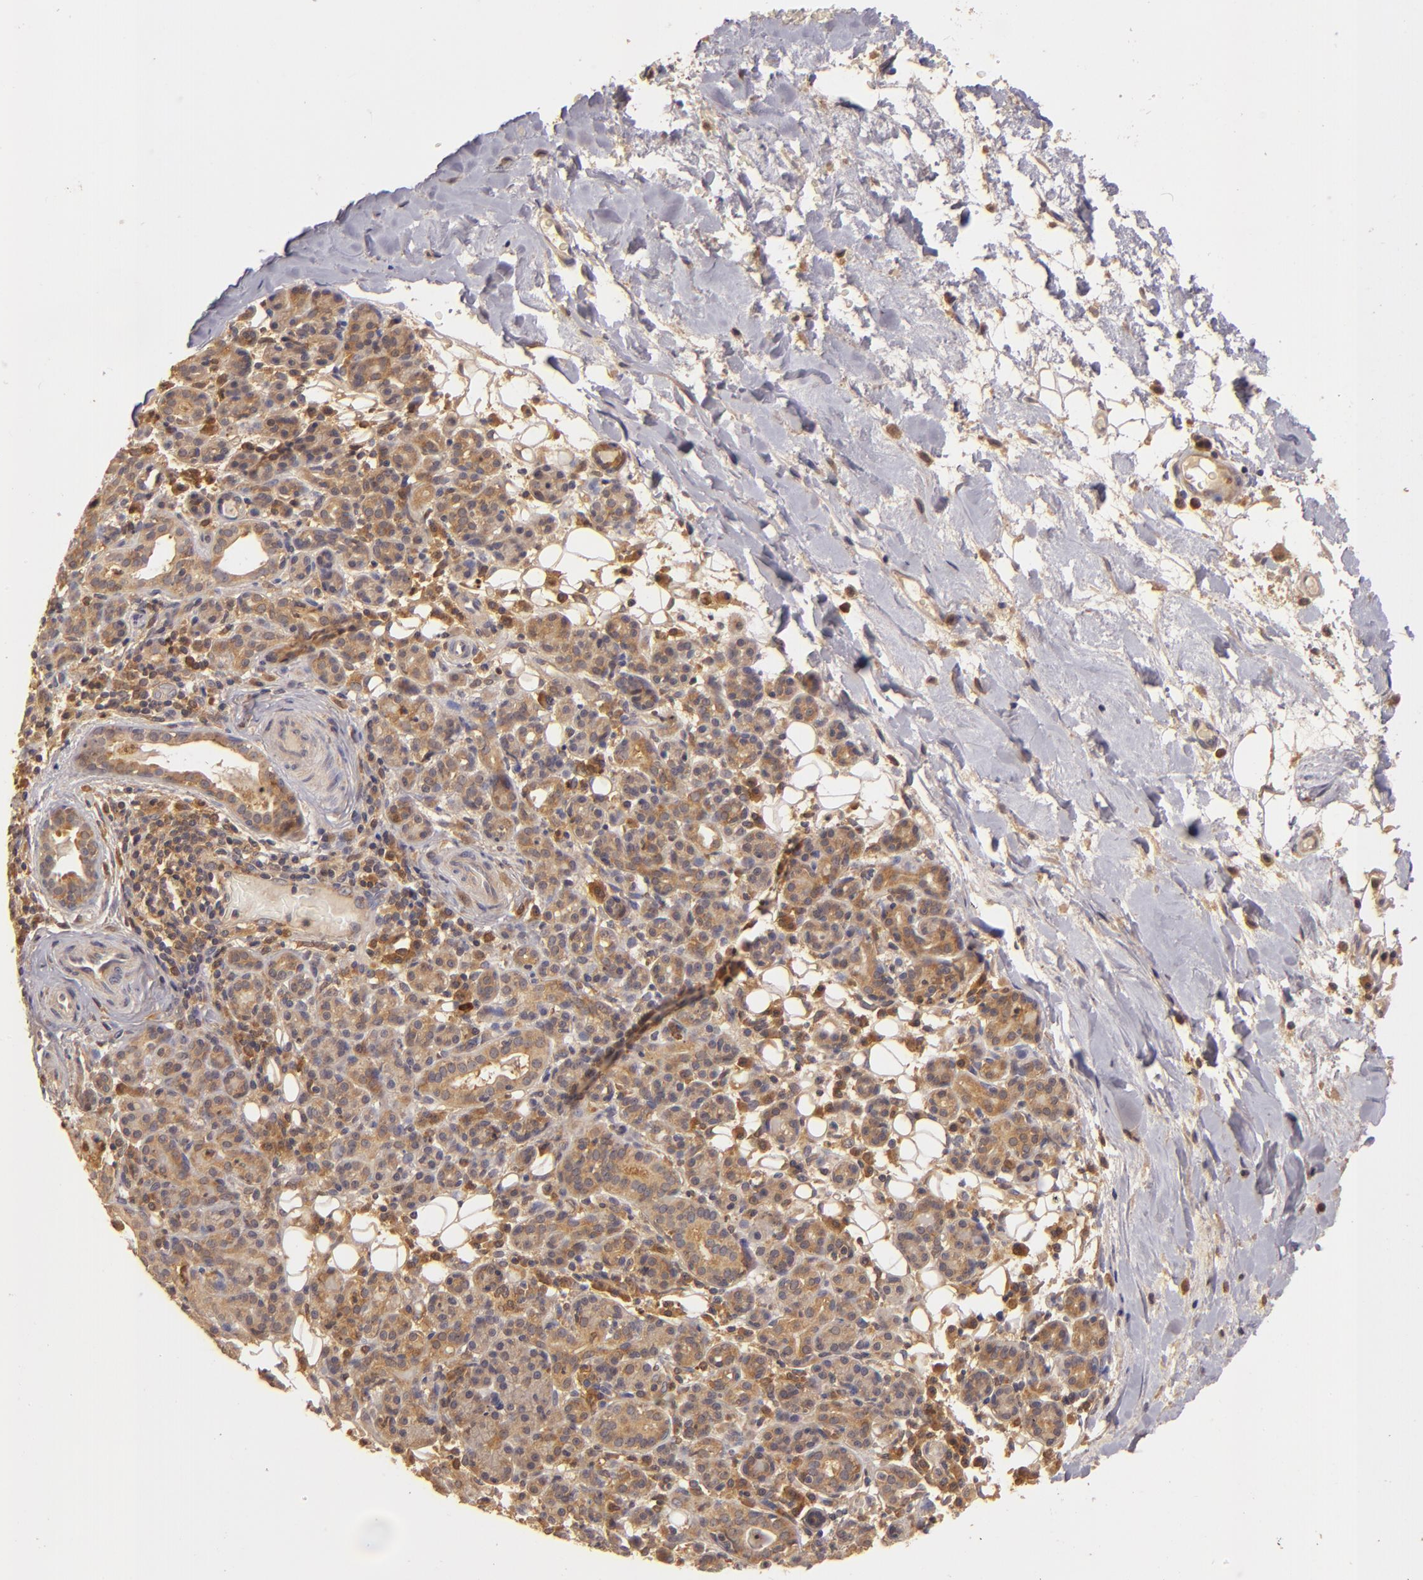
{"staining": {"intensity": "moderate", "quantity": ">75%", "location": "cytoplasmic/membranous"}, "tissue": "skin cancer", "cell_type": "Tumor cells", "image_type": "cancer", "snomed": [{"axis": "morphology", "description": "Squamous cell carcinoma, NOS"}, {"axis": "topography", "description": "Skin"}], "caption": "Immunohistochemistry micrograph of neoplastic tissue: skin squamous cell carcinoma stained using IHC exhibits medium levels of moderate protein expression localized specifically in the cytoplasmic/membranous of tumor cells, appearing as a cytoplasmic/membranous brown color.", "gene": "PRKCD", "patient": {"sex": "male", "age": 84}}